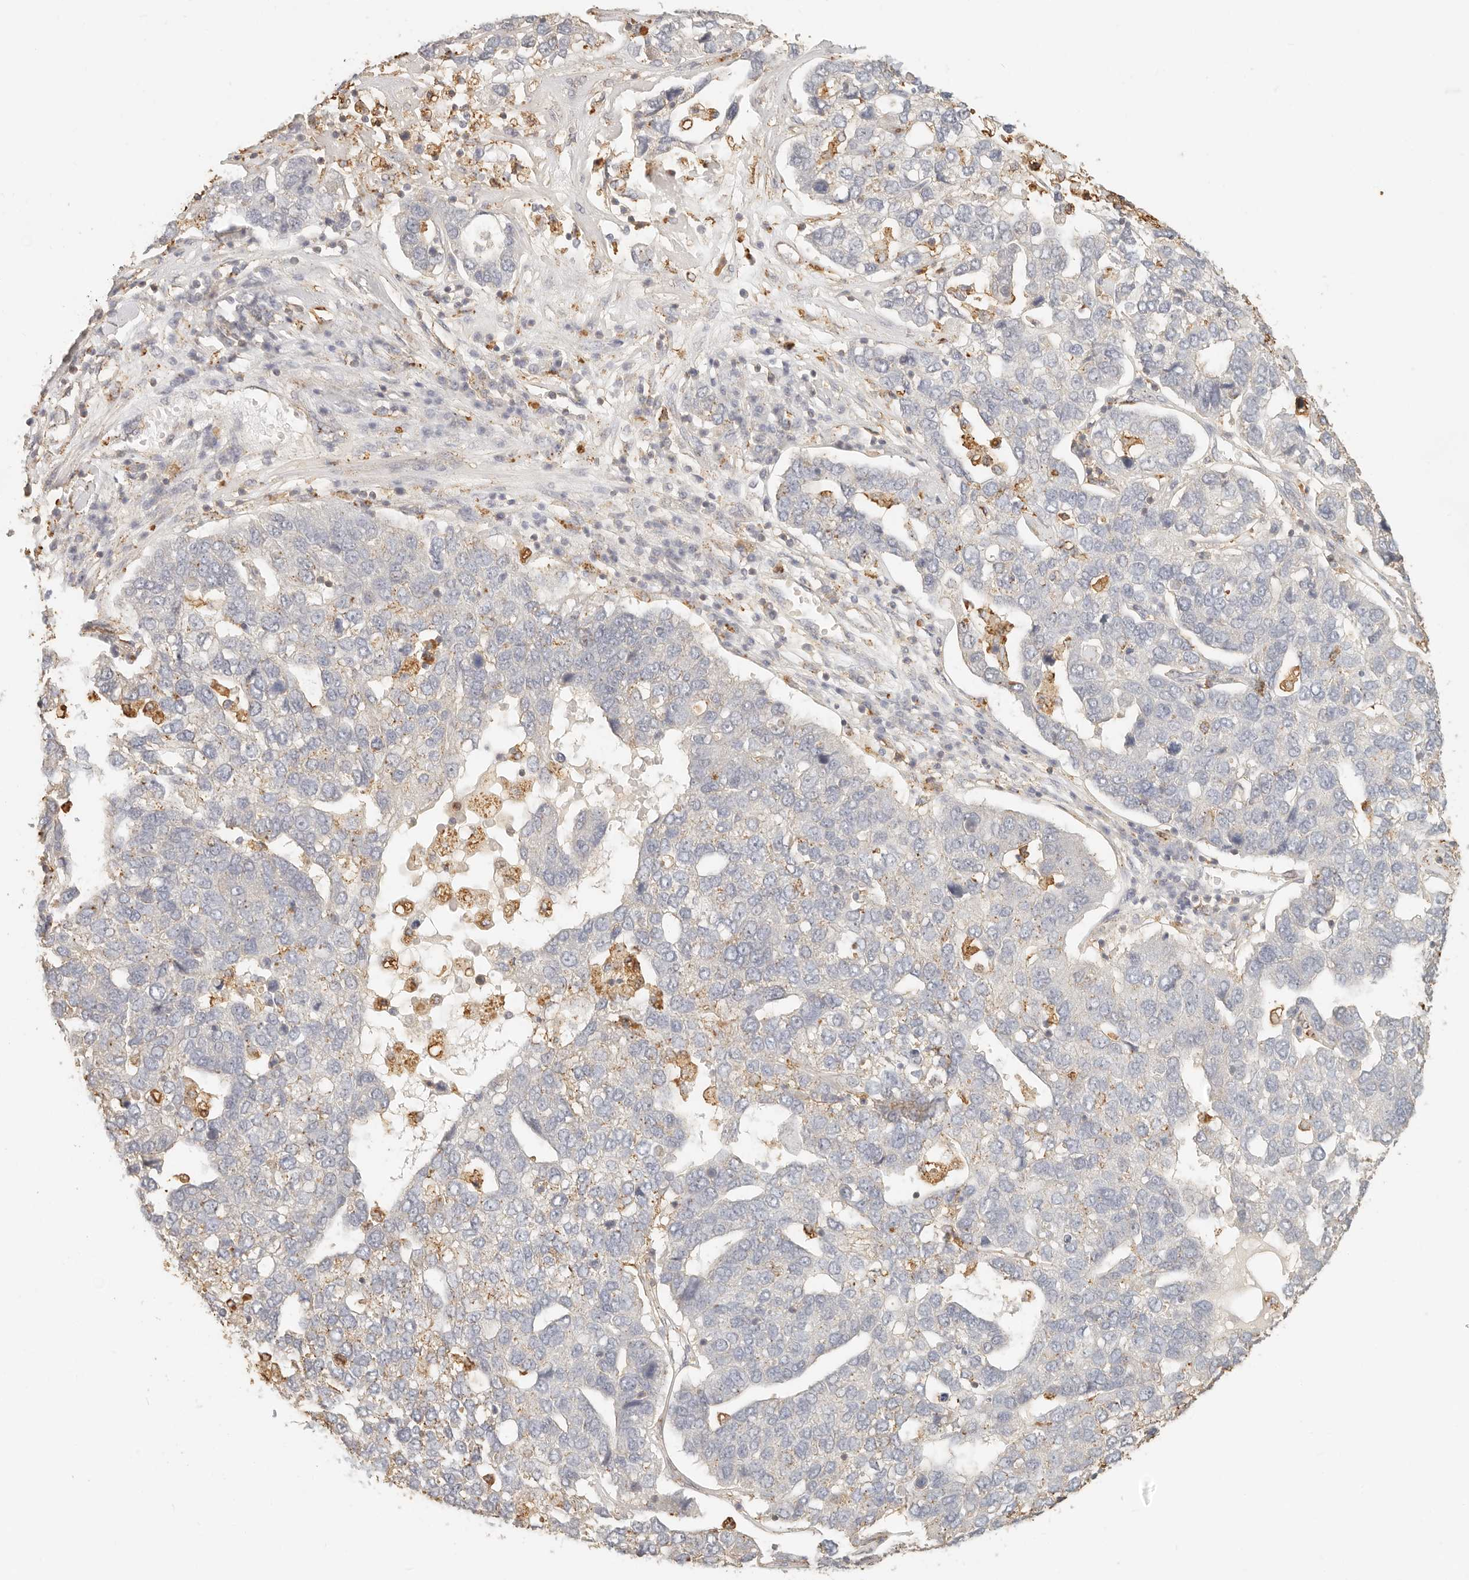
{"staining": {"intensity": "negative", "quantity": "none", "location": "none"}, "tissue": "pancreatic cancer", "cell_type": "Tumor cells", "image_type": "cancer", "snomed": [{"axis": "morphology", "description": "Adenocarcinoma, NOS"}, {"axis": "topography", "description": "Pancreas"}], "caption": "Immunohistochemistry photomicrograph of neoplastic tissue: human pancreatic adenocarcinoma stained with DAB (3,3'-diaminobenzidine) demonstrates no significant protein expression in tumor cells.", "gene": "CNMD", "patient": {"sex": "female", "age": 61}}